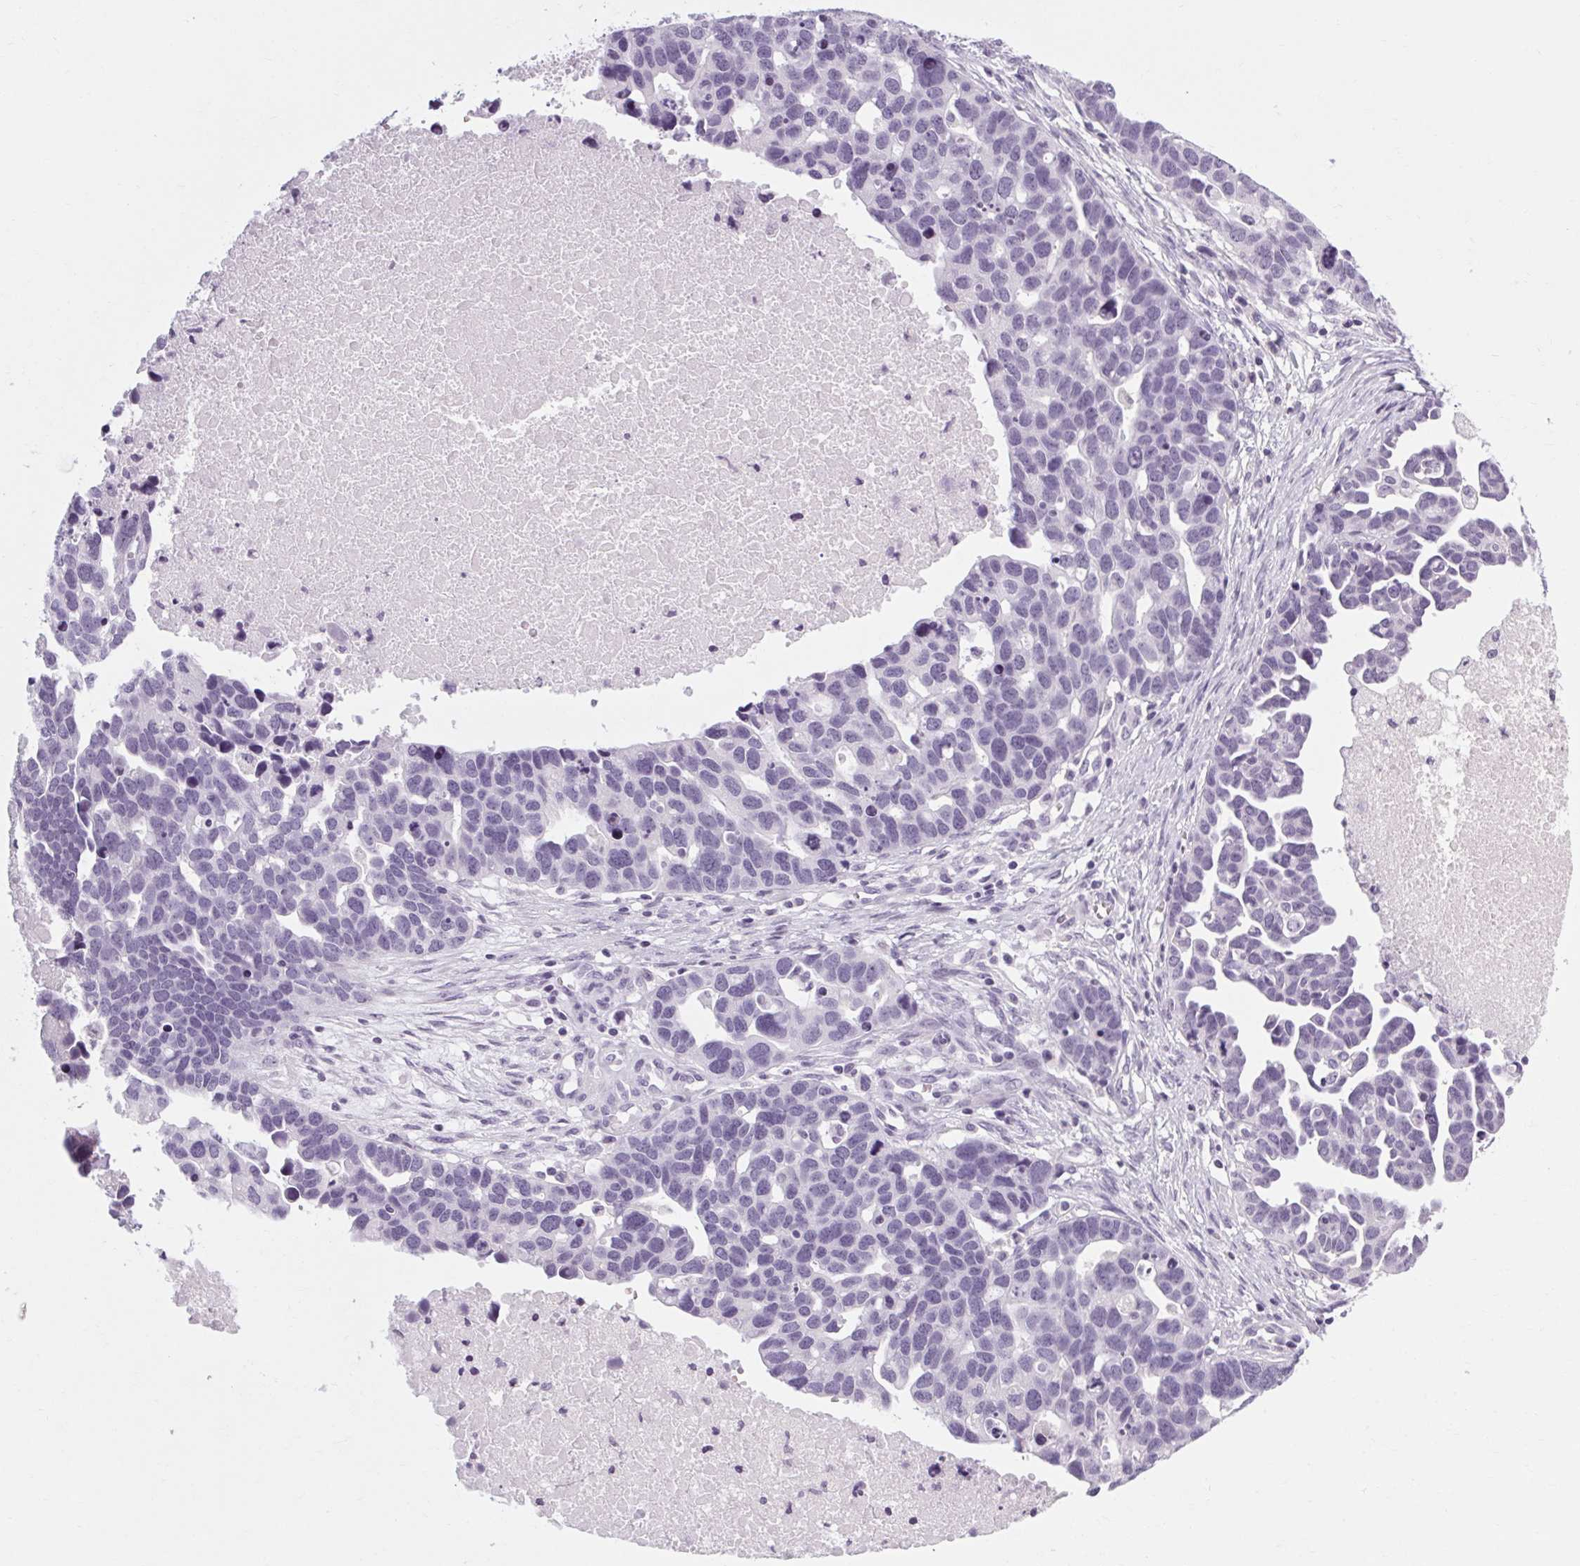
{"staining": {"intensity": "negative", "quantity": "none", "location": "none"}, "tissue": "ovarian cancer", "cell_type": "Tumor cells", "image_type": "cancer", "snomed": [{"axis": "morphology", "description": "Cystadenocarcinoma, serous, NOS"}, {"axis": "topography", "description": "Ovary"}], "caption": "The image shows no significant positivity in tumor cells of ovarian serous cystadenocarcinoma.", "gene": "POMC", "patient": {"sex": "female", "age": 54}}